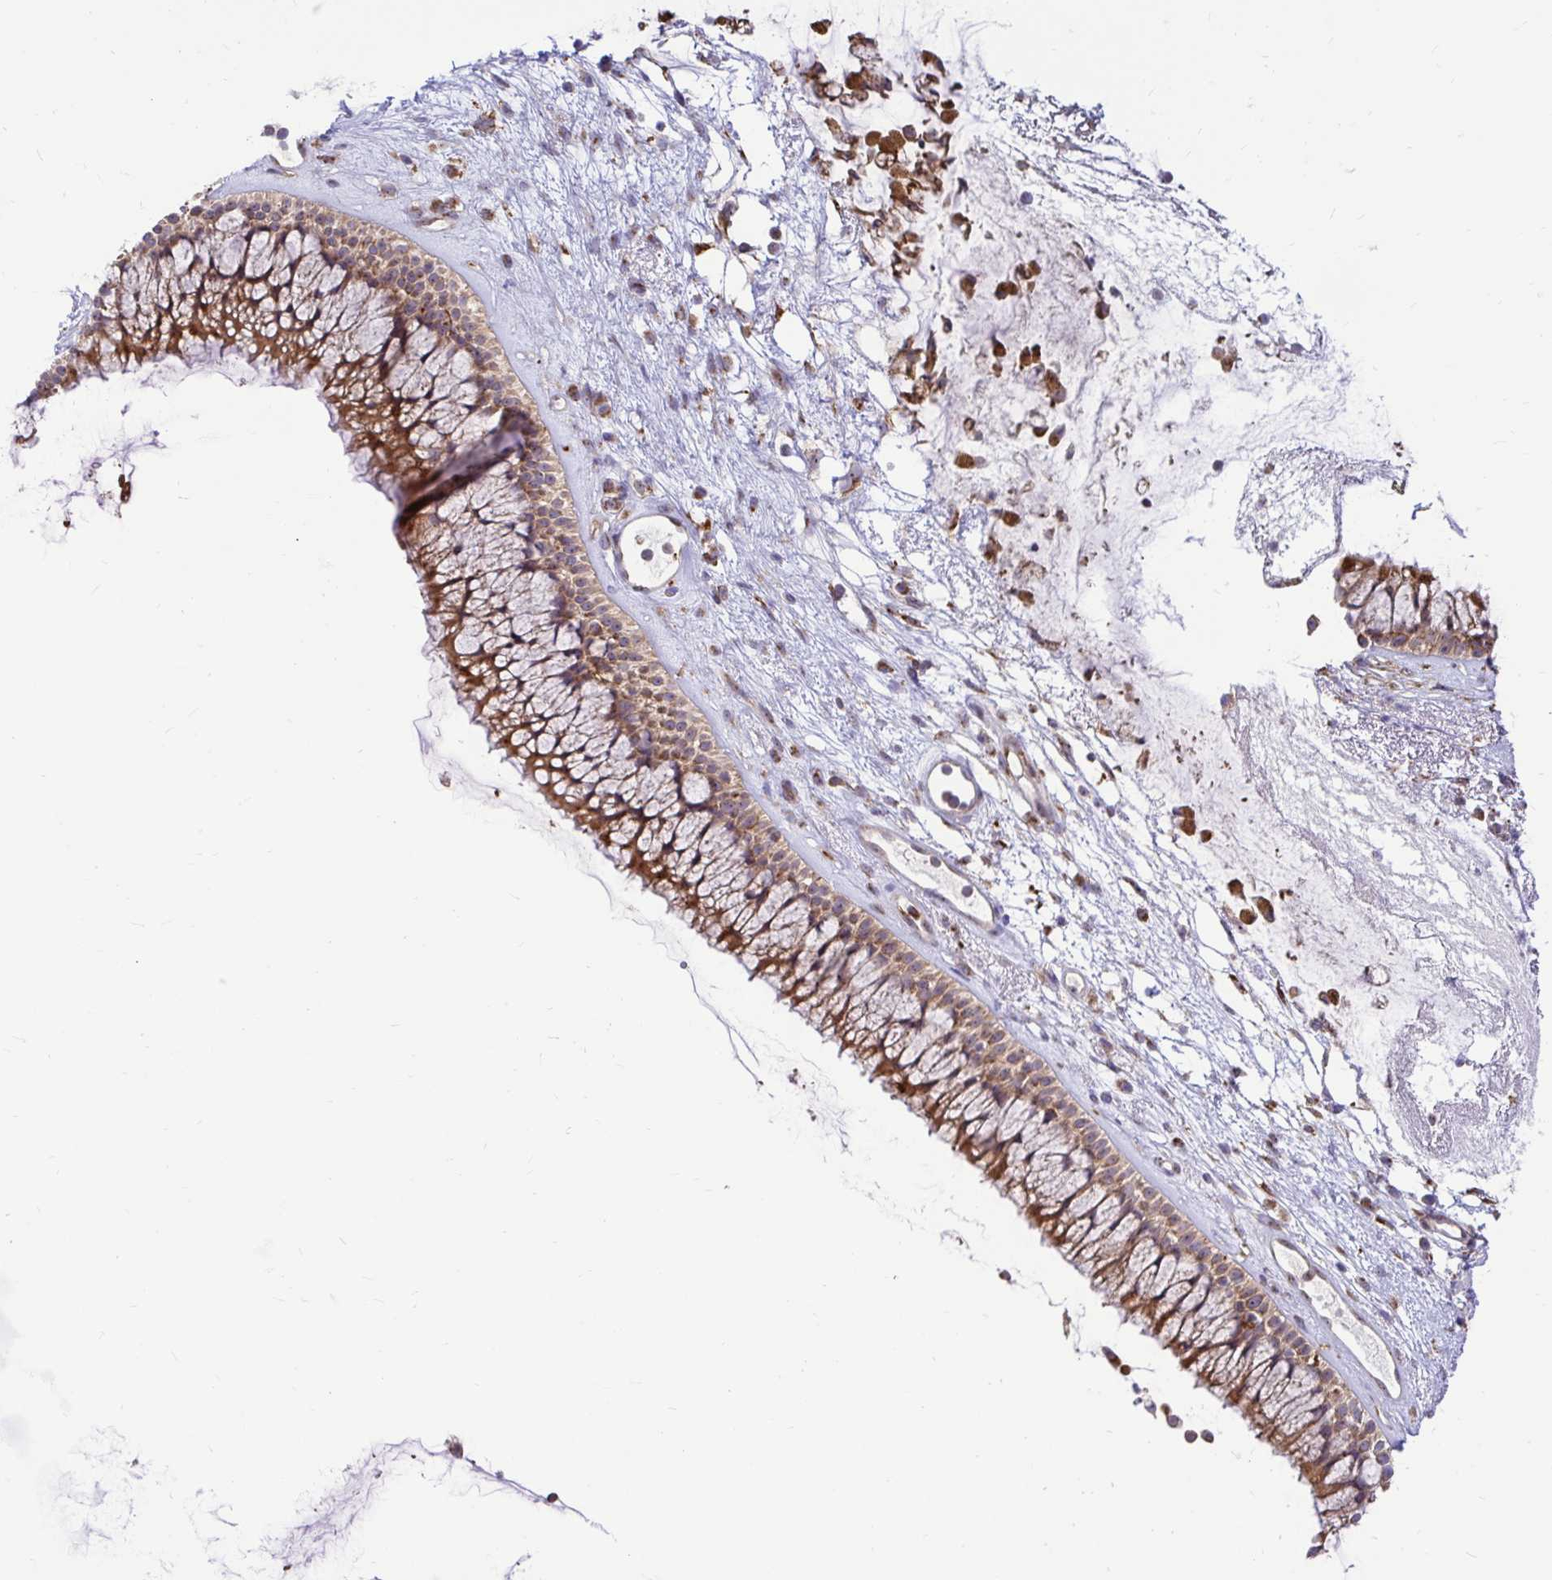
{"staining": {"intensity": "strong", "quantity": ">75%", "location": "cytoplasmic/membranous"}, "tissue": "nasopharynx", "cell_type": "Respiratory epithelial cells", "image_type": "normal", "snomed": [{"axis": "morphology", "description": "Normal tissue, NOS"}, {"axis": "topography", "description": "Nasopharynx"}], "caption": "Normal nasopharynx exhibits strong cytoplasmic/membranous positivity in approximately >75% of respiratory epithelial cells, visualized by immunohistochemistry. (DAB IHC, brown staining for protein, blue staining for nuclei).", "gene": "VTI1B", "patient": {"sex": "female", "age": 75}}